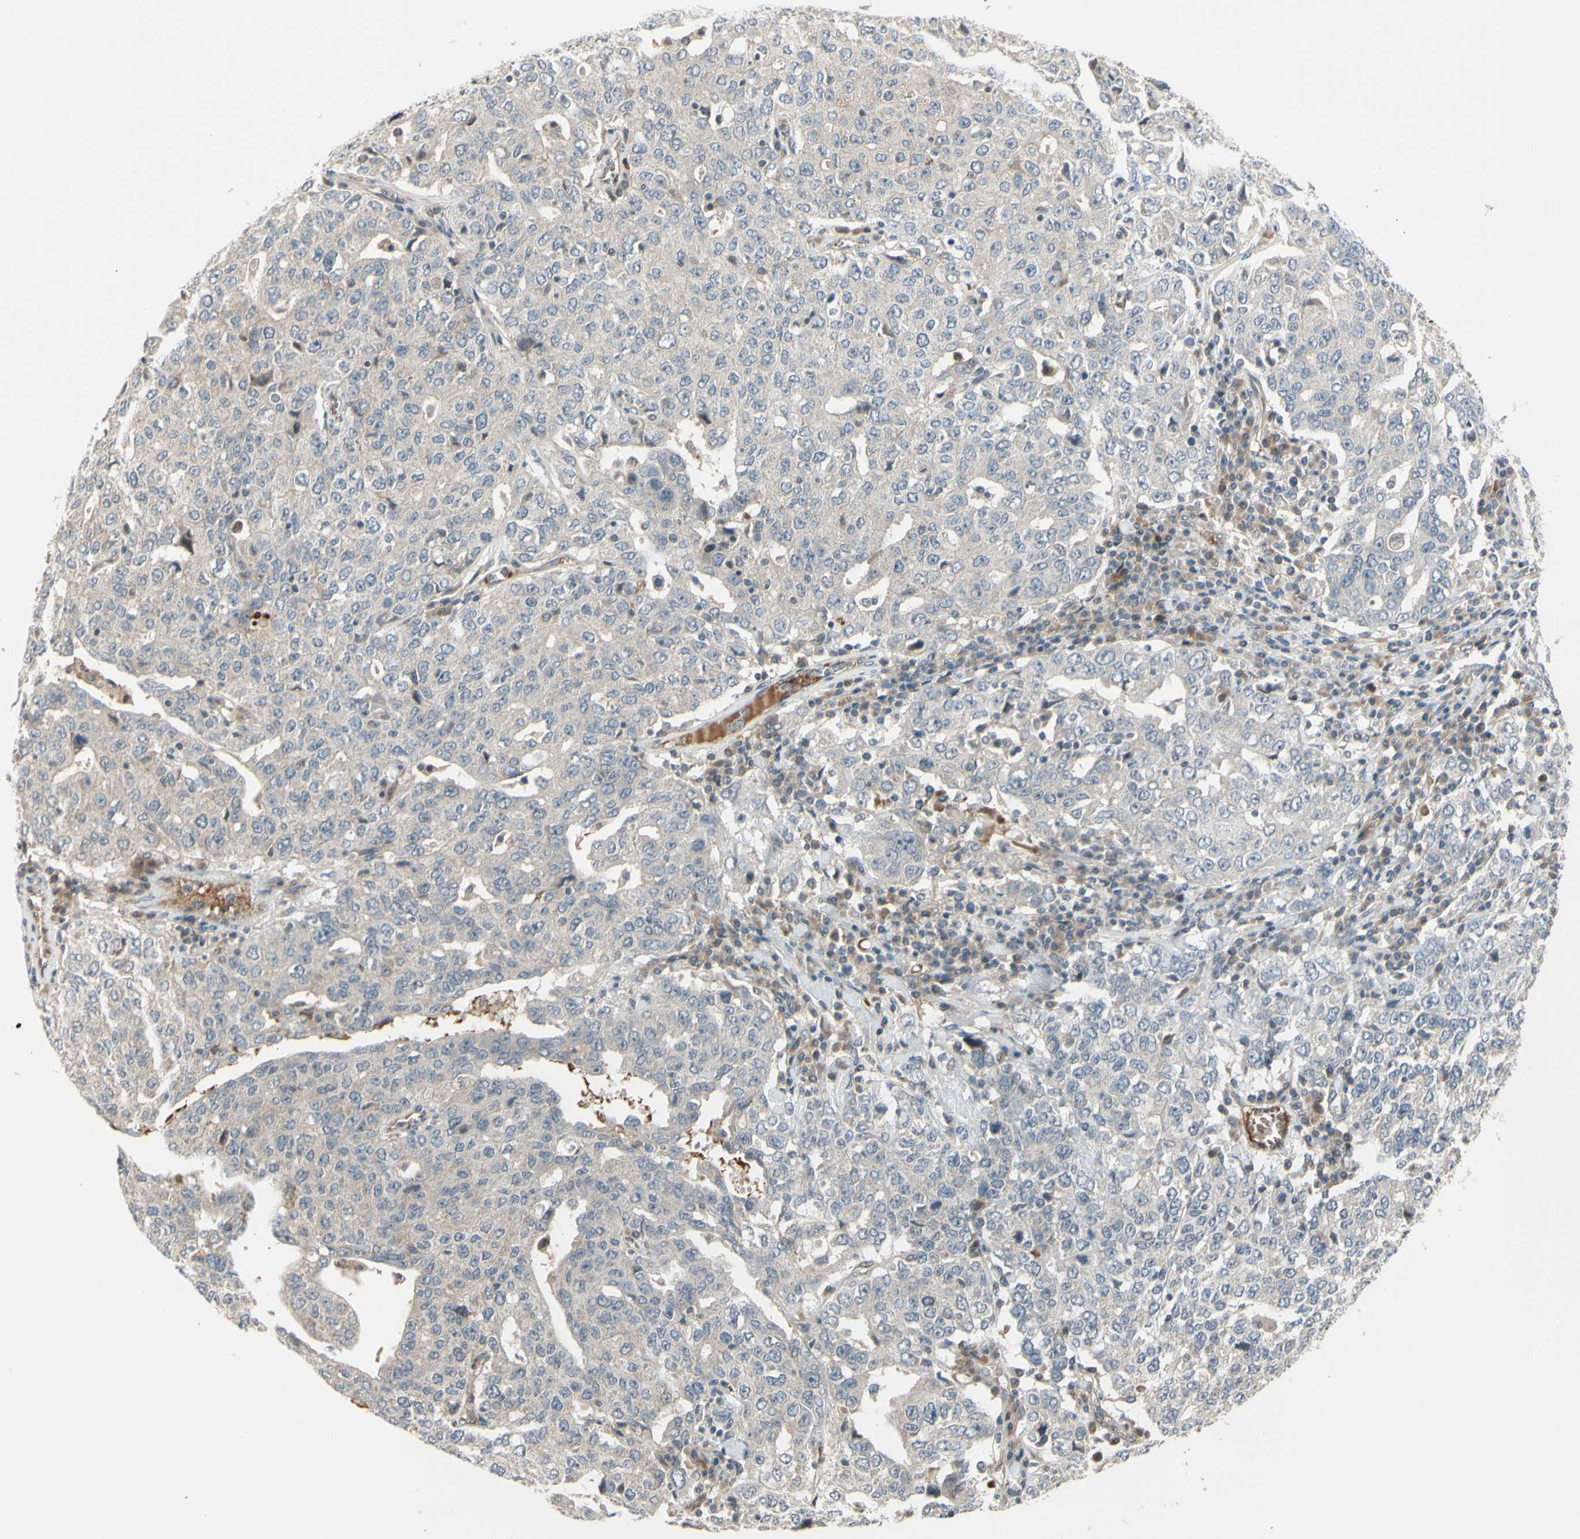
{"staining": {"intensity": "weak", "quantity": ">75%", "location": "cytoplasmic/membranous"}, "tissue": "ovarian cancer", "cell_type": "Tumor cells", "image_type": "cancer", "snomed": [{"axis": "morphology", "description": "Carcinoma, endometroid"}, {"axis": "topography", "description": "Ovary"}], "caption": "Tumor cells exhibit weak cytoplasmic/membranous positivity in about >75% of cells in ovarian cancer. (Stains: DAB (3,3'-diaminobenzidine) in brown, nuclei in blue, Microscopy: brightfield microscopy at high magnification).", "gene": "FGF10", "patient": {"sex": "female", "age": 62}}